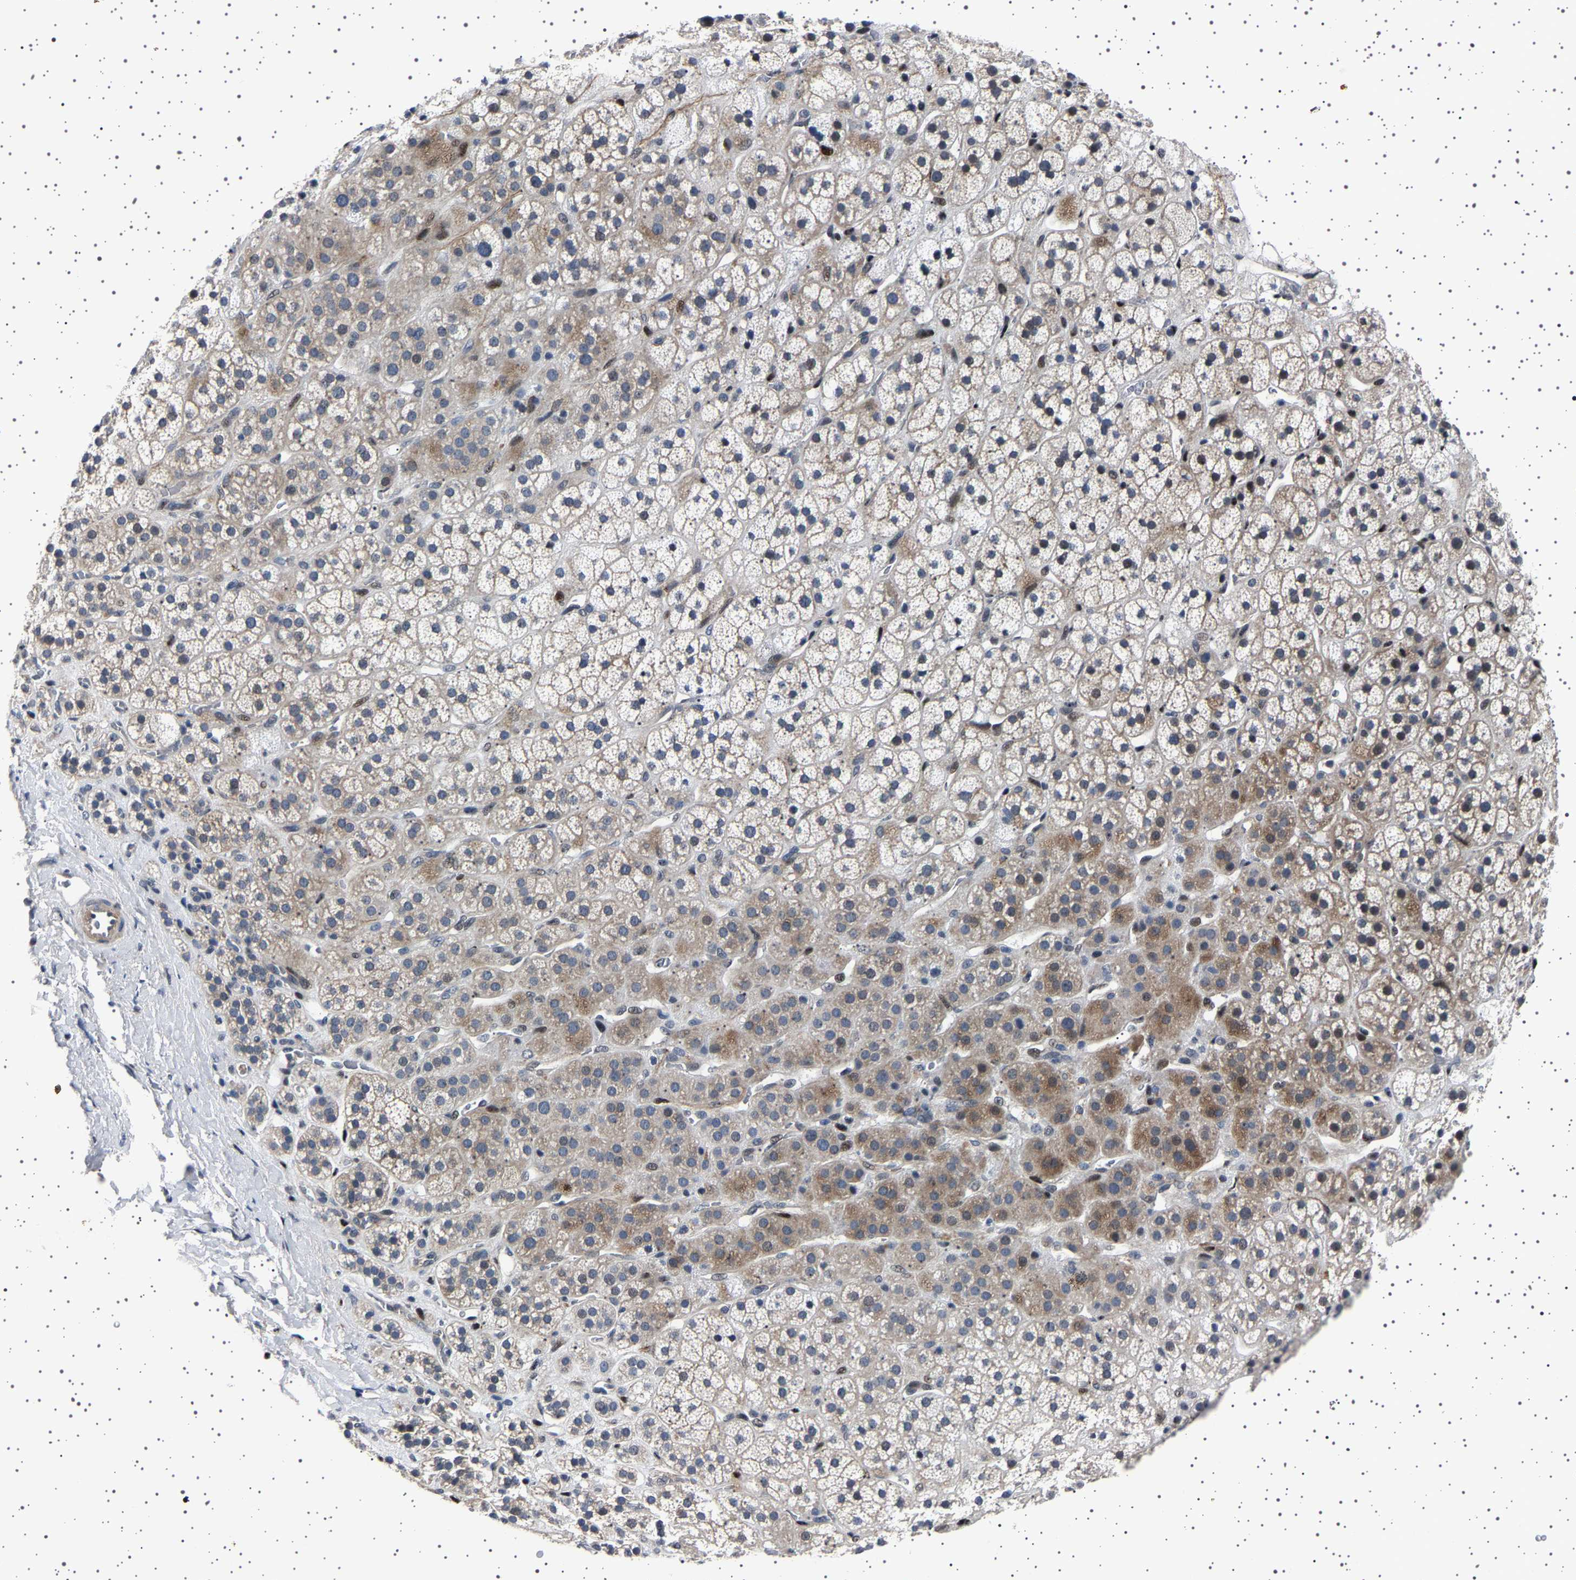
{"staining": {"intensity": "moderate", "quantity": "<25%", "location": "cytoplasmic/membranous"}, "tissue": "adrenal gland", "cell_type": "Glandular cells", "image_type": "normal", "snomed": [{"axis": "morphology", "description": "Normal tissue, NOS"}, {"axis": "topography", "description": "Adrenal gland"}], "caption": "A brown stain highlights moderate cytoplasmic/membranous staining of a protein in glandular cells of unremarkable adrenal gland. (DAB IHC with brightfield microscopy, high magnification).", "gene": "PAK5", "patient": {"sex": "male", "age": 56}}